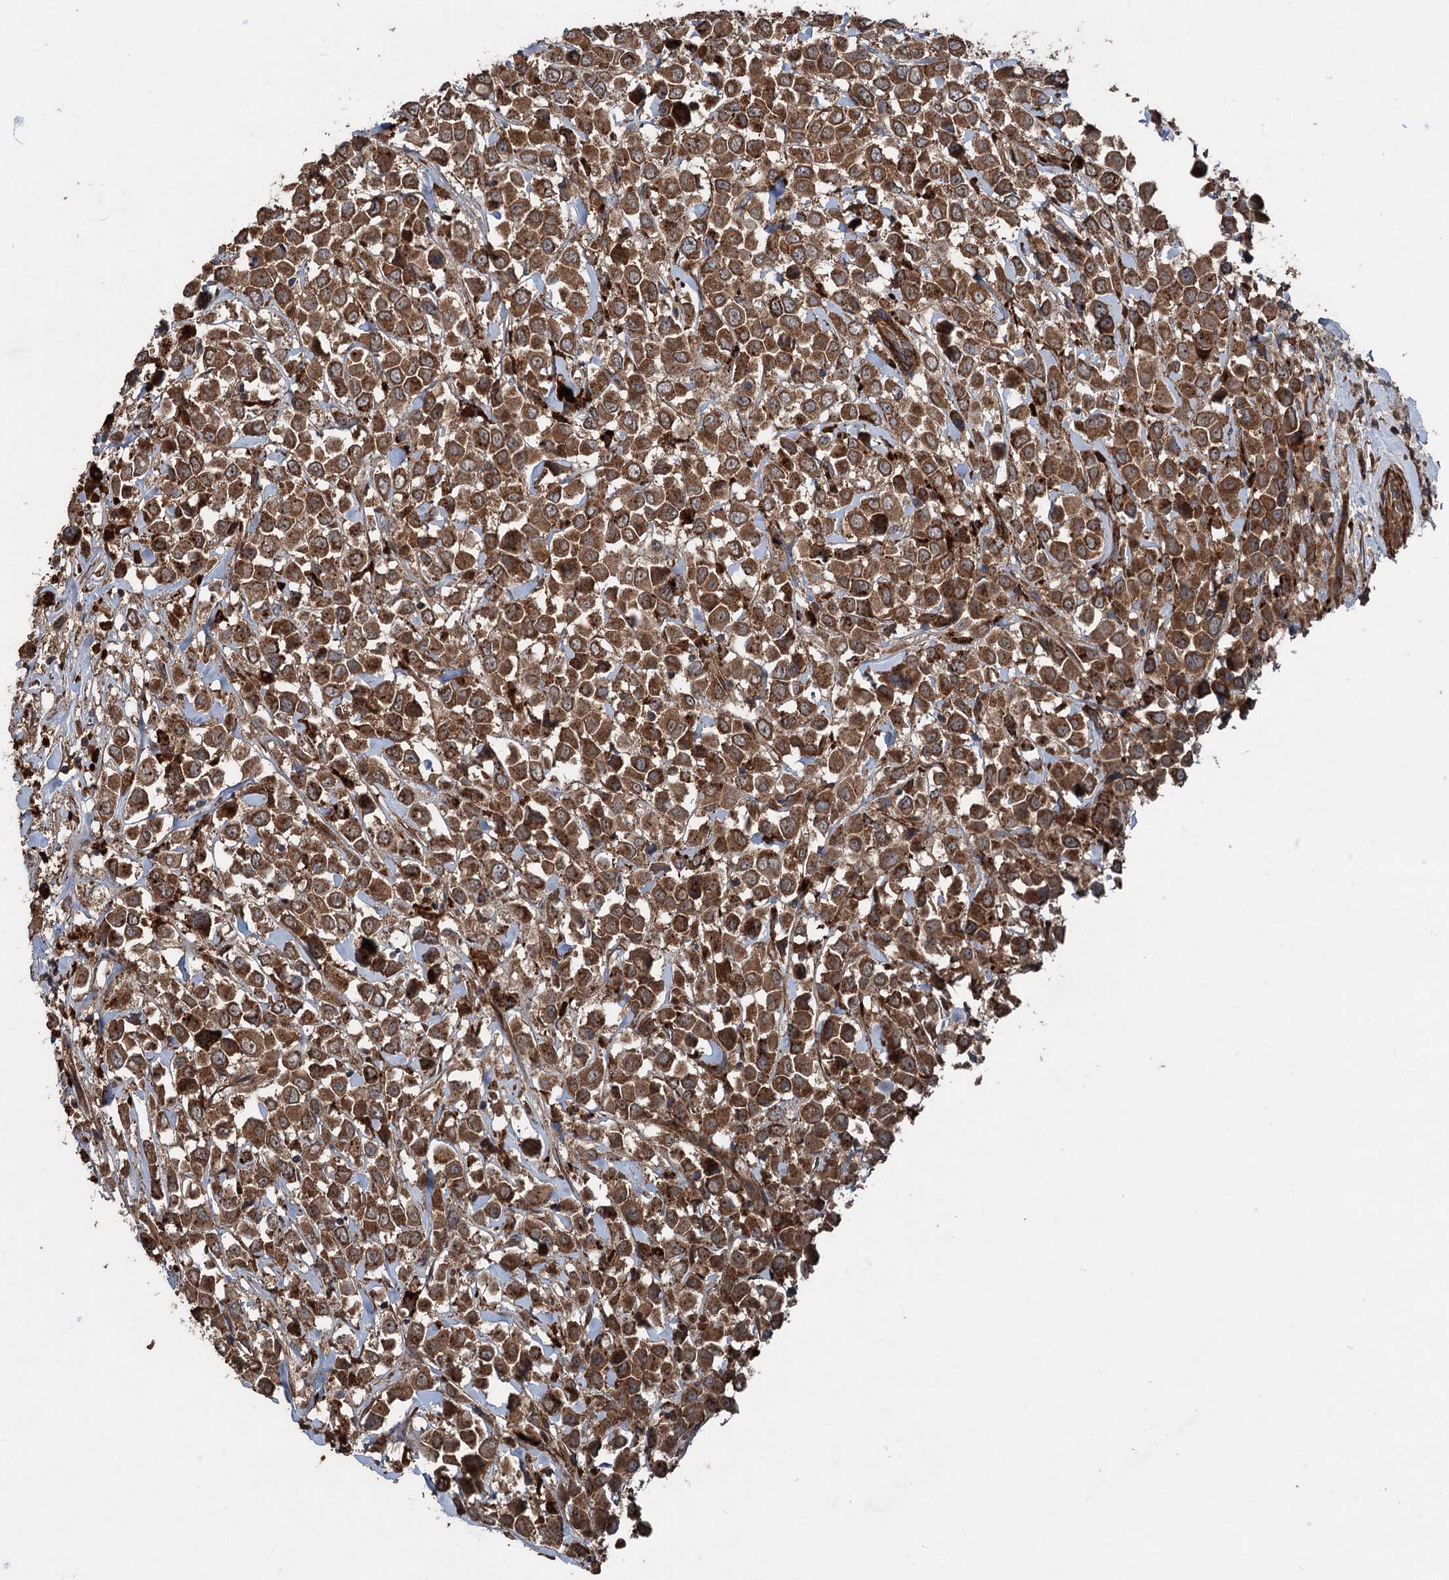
{"staining": {"intensity": "strong", "quantity": ">75%", "location": "cytoplasmic/membranous"}, "tissue": "breast cancer", "cell_type": "Tumor cells", "image_type": "cancer", "snomed": [{"axis": "morphology", "description": "Duct carcinoma"}, {"axis": "topography", "description": "Breast"}], "caption": "IHC staining of intraductal carcinoma (breast), which shows high levels of strong cytoplasmic/membranous expression in about >75% of tumor cells indicating strong cytoplasmic/membranous protein staining. The staining was performed using DAB (3,3'-diaminobenzidine) (brown) for protein detection and nuclei were counterstained in hematoxylin (blue).", "gene": "RNF214", "patient": {"sex": "female", "age": 61}}